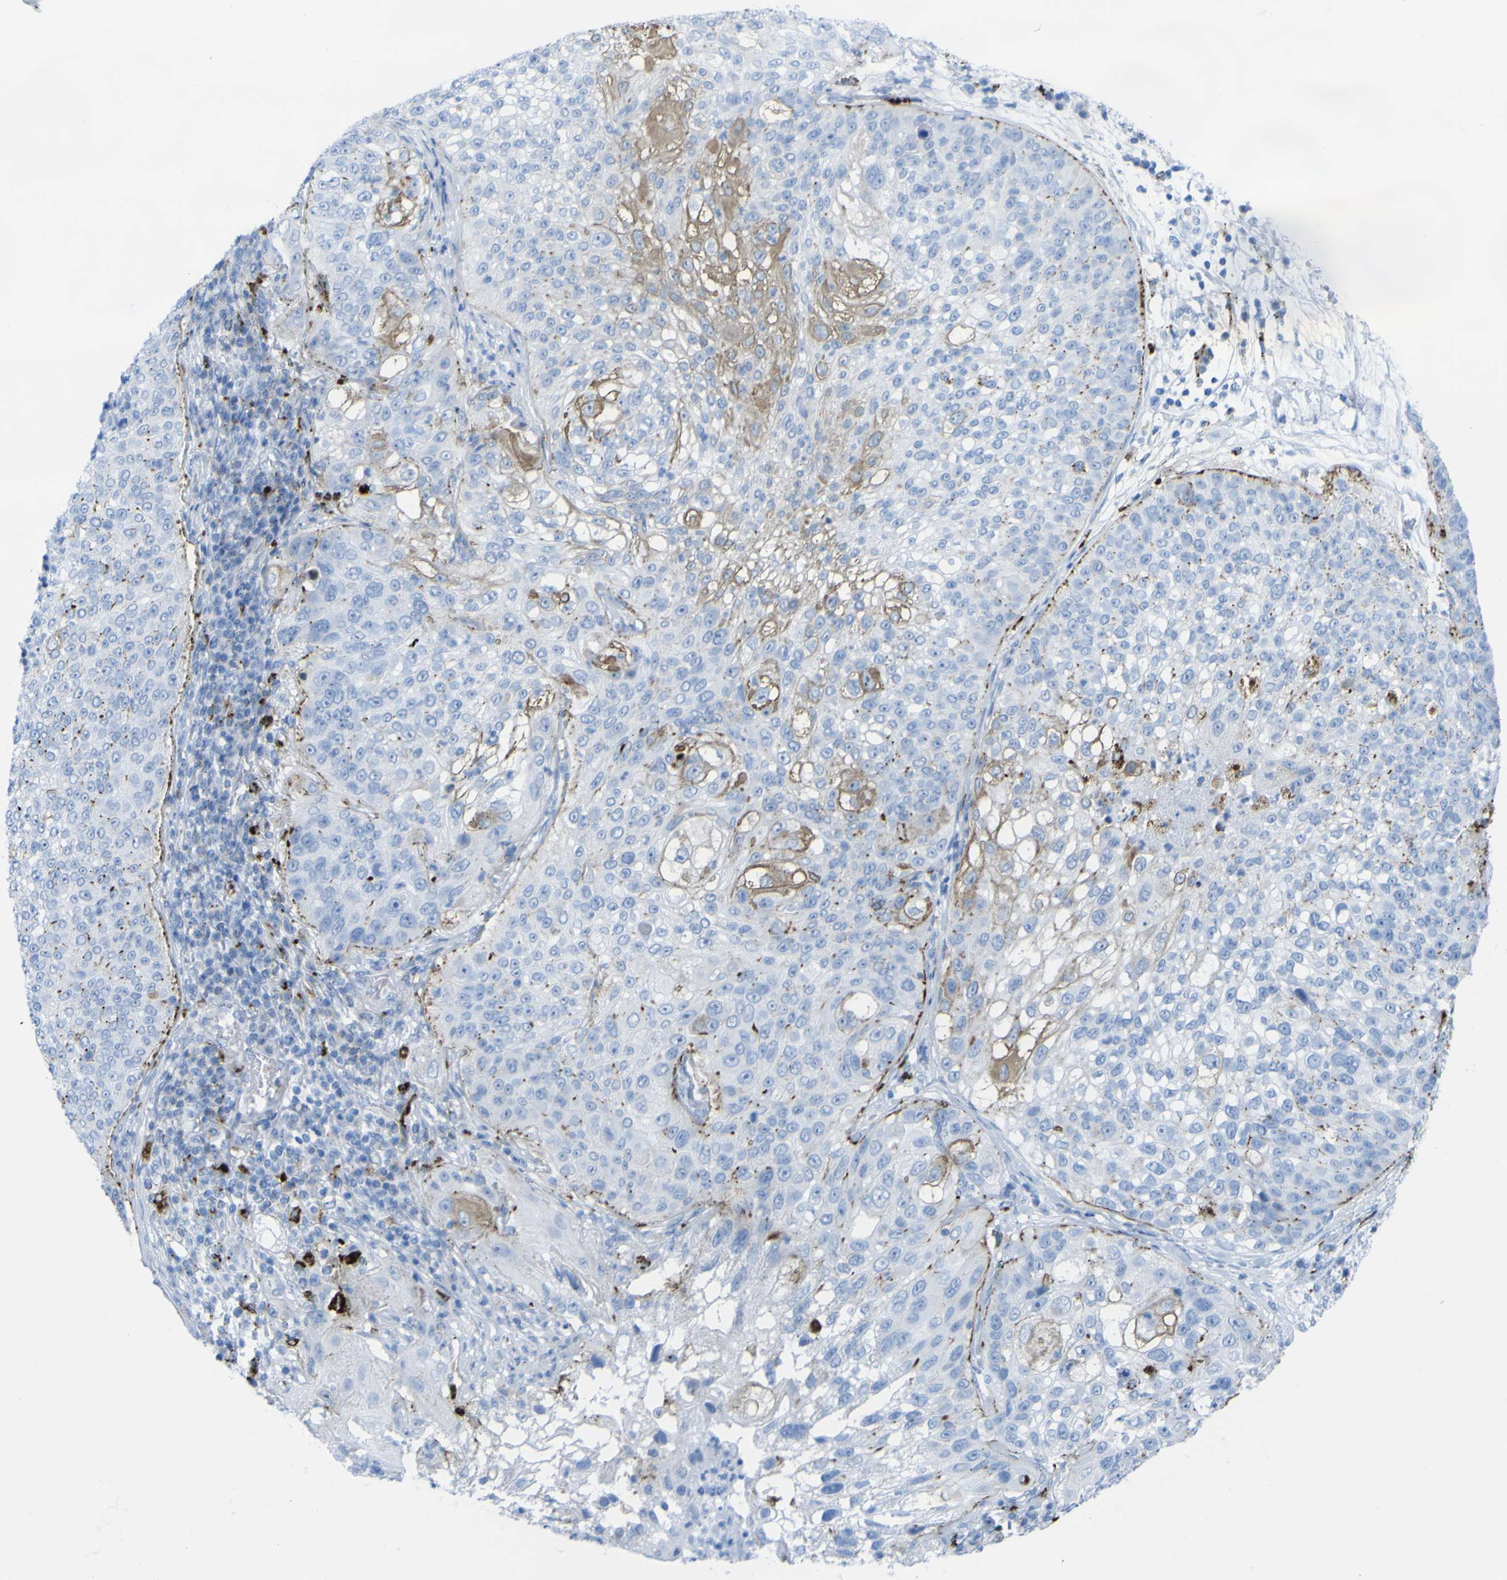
{"staining": {"intensity": "weak", "quantity": "<25%", "location": "cytoplasmic/membranous"}, "tissue": "lung cancer", "cell_type": "Tumor cells", "image_type": "cancer", "snomed": [{"axis": "morphology", "description": "Inflammation, NOS"}, {"axis": "morphology", "description": "Squamous cell carcinoma, NOS"}, {"axis": "topography", "description": "Lymph node"}, {"axis": "topography", "description": "Soft tissue"}, {"axis": "topography", "description": "Lung"}], "caption": "High magnification brightfield microscopy of squamous cell carcinoma (lung) stained with DAB (3,3'-diaminobenzidine) (brown) and counterstained with hematoxylin (blue): tumor cells show no significant positivity.", "gene": "PLD3", "patient": {"sex": "male", "age": 66}}